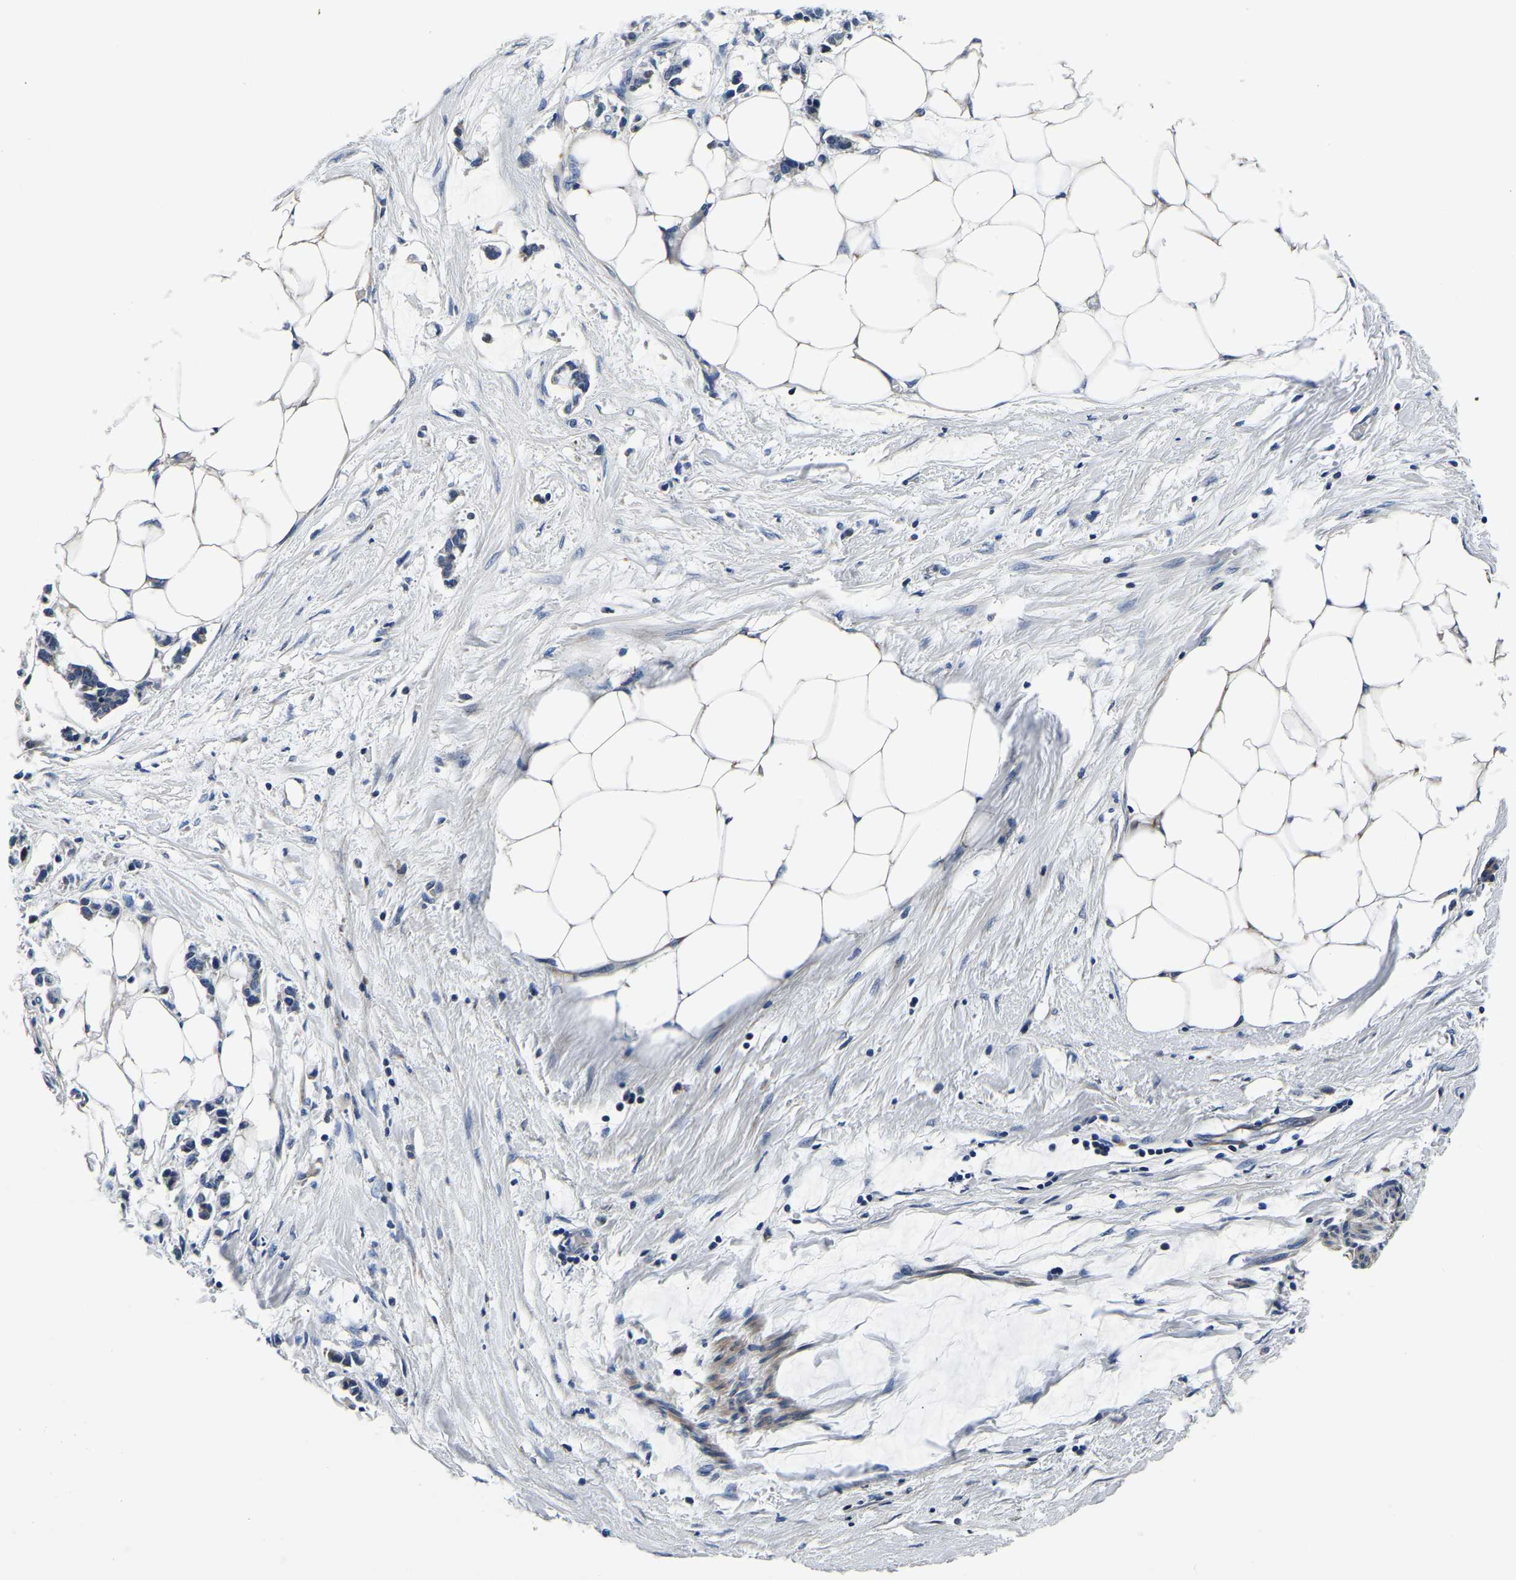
{"staining": {"intensity": "weak", "quantity": "25%-75%", "location": "cytoplasmic/membranous"}, "tissue": "adipose tissue", "cell_type": "Adipocytes", "image_type": "normal", "snomed": [{"axis": "morphology", "description": "Normal tissue, NOS"}, {"axis": "morphology", "description": "Adenocarcinoma, NOS"}, {"axis": "topography", "description": "Colon"}, {"axis": "topography", "description": "Peripheral nerve tissue"}], "caption": "A high-resolution image shows immunohistochemistry staining of benign adipose tissue, which displays weak cytoplasmic/membranous staining in approximately 25%-75% of adipocytes.", "gene": "KCTD17", "patient": {"sex": "male", "age": 14}}